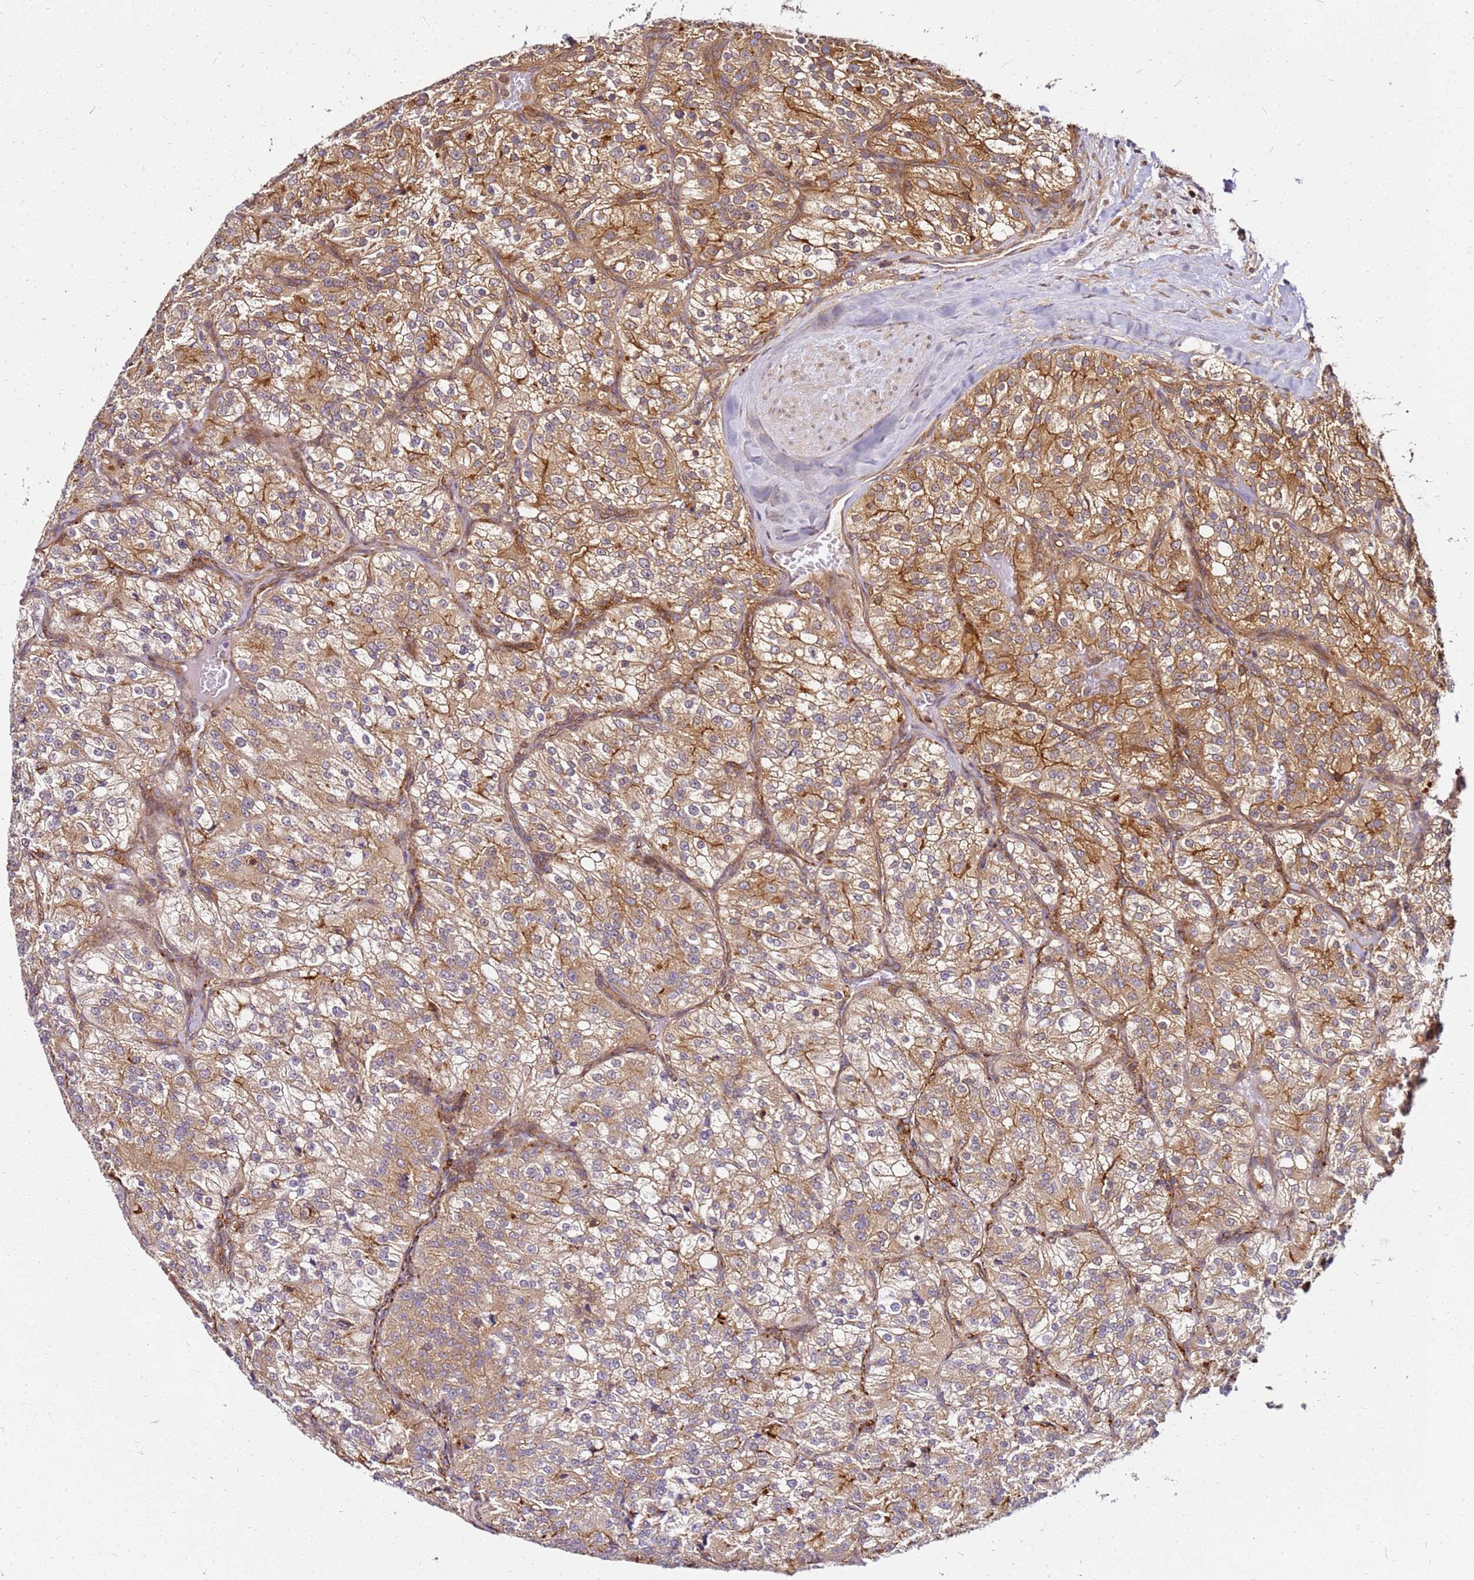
{"staining": {"intensity": "moderate", "quantity": ">75%", "location": "cytoplasmic/membranous"}, "tissue": "renal cancer", "cell_type": "Tumor cells", "image_type": "cancer", "snomed": [{"axis": "morphology", "description": "Adenocarcinoma, NOS"}, {"axis": "topography", "description": "Kidney"}], "caption": "Moderate cytoplasmic/membranous expression for a protein is appreciated in about >75% of tumor cells of renal cancer (adenocarcinoma) using immunohistochemistry.", "gene": "PIH1D1", "patient": {"sex": "female", "age": 63}}